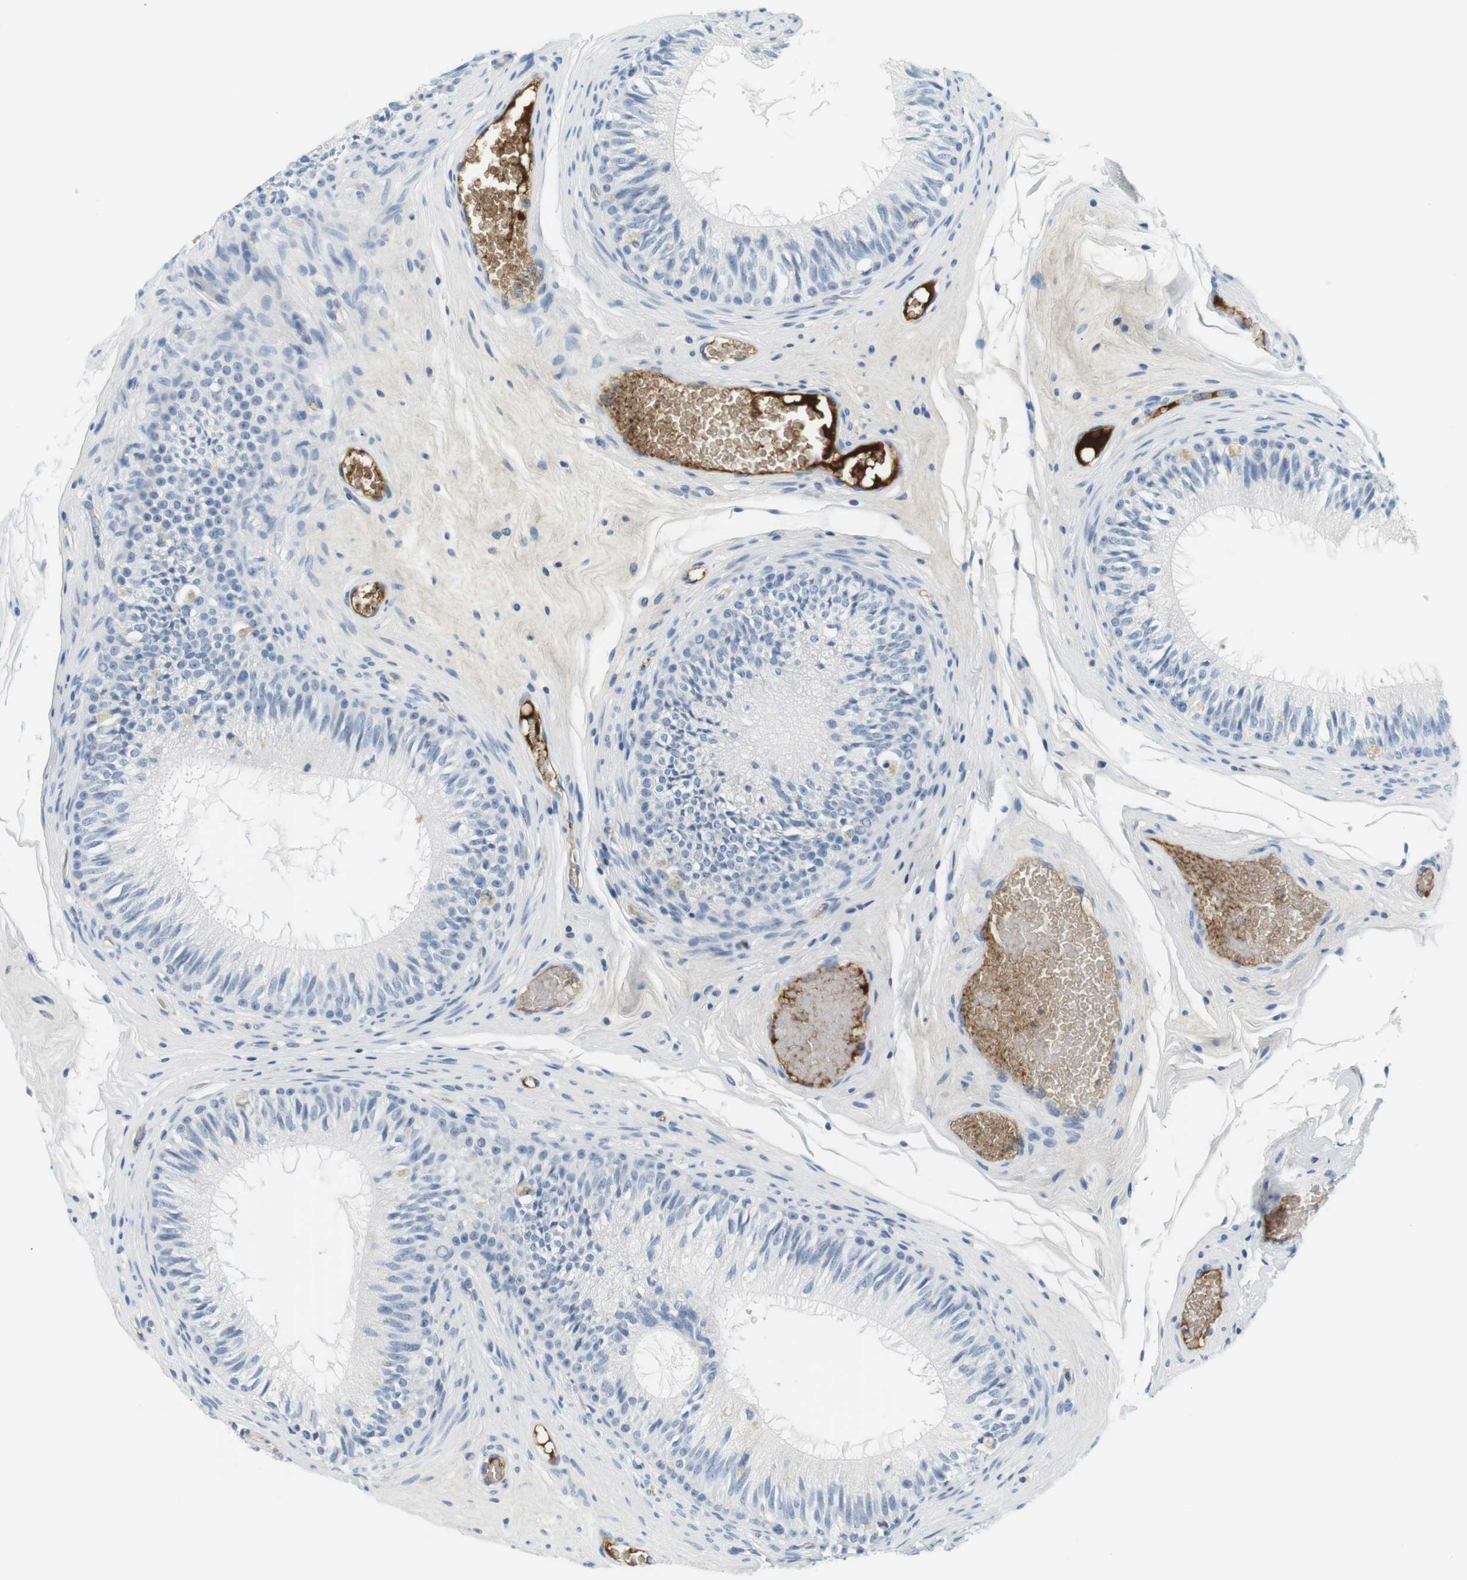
{"staining": {"intensity": "negative", "quantity": "none", "location": "none"}, "tissue": "epididymis", "cell_type": "Glandular cells", "image_type": "normal", "snomed": [{"axis": "morphology", "description": "Normal tissue, NOS"}, {"axis": "topography", "description": "Testis"}, {"axis": "topography", "description": "Epididymis"}], "caption": "Epididymis was stained to show a protein in brown. There is no significant staining in glandular cells. (DAB immunohistochemistry, high magnification).", "gene": "APOB", "patient": {"sex": "male", "age": 36}}